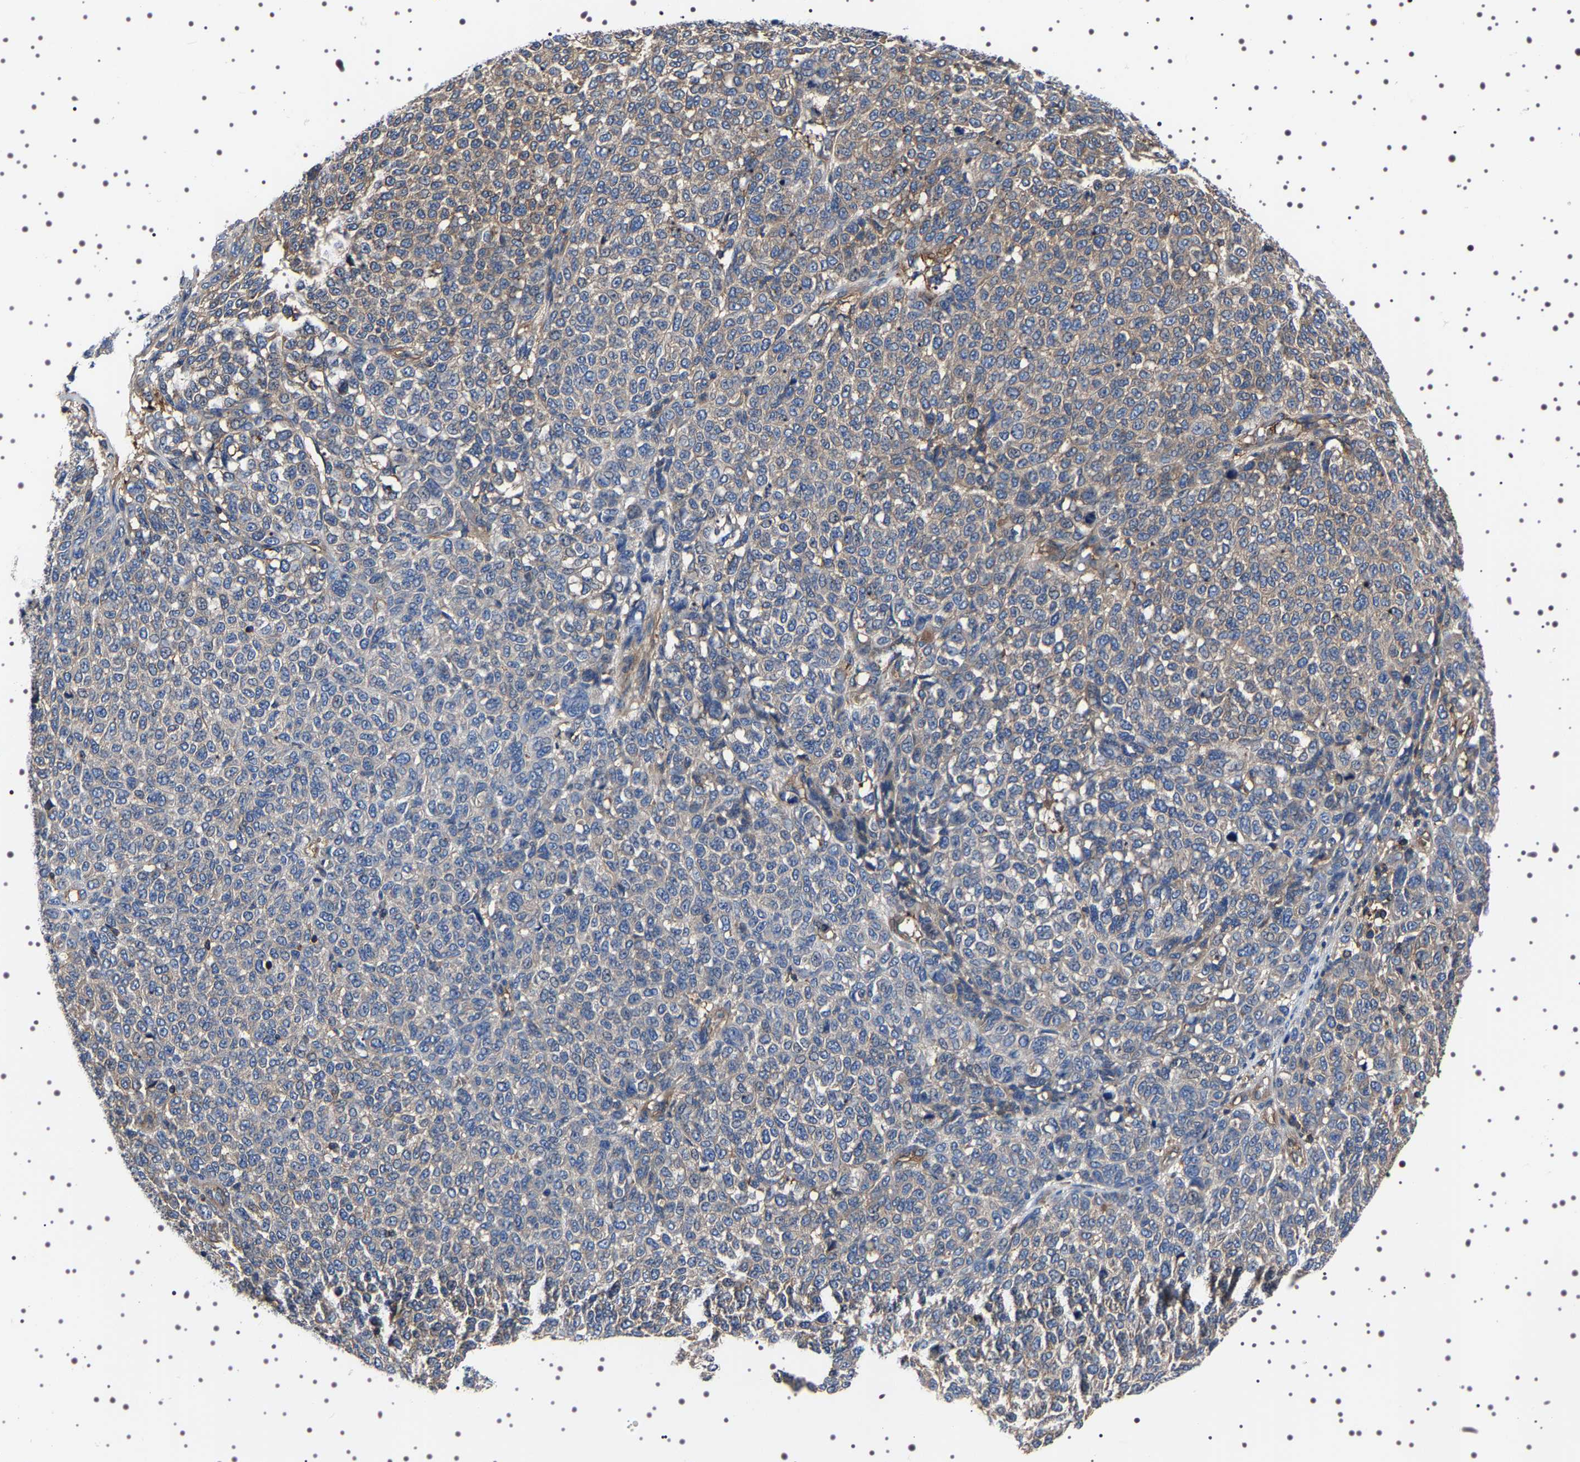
{"staining": {"intensity": "weak", "quantity": "<25%", "location": "cytoplasmic/membranous"}, "tissue": "melanoma", "cell_type": "Tumor cells", "image_type": "cancer", "snomed": [{"axis": "morphology", "description": "Malignant melanoma, NOS"}, {"axis": "topography", "description": "Skin"}], "caption": "Image shows no significant protein staining in tumor cells of melanoma.", "gene": "WDR1", "patient": {"sex": "male", "age": 59}}